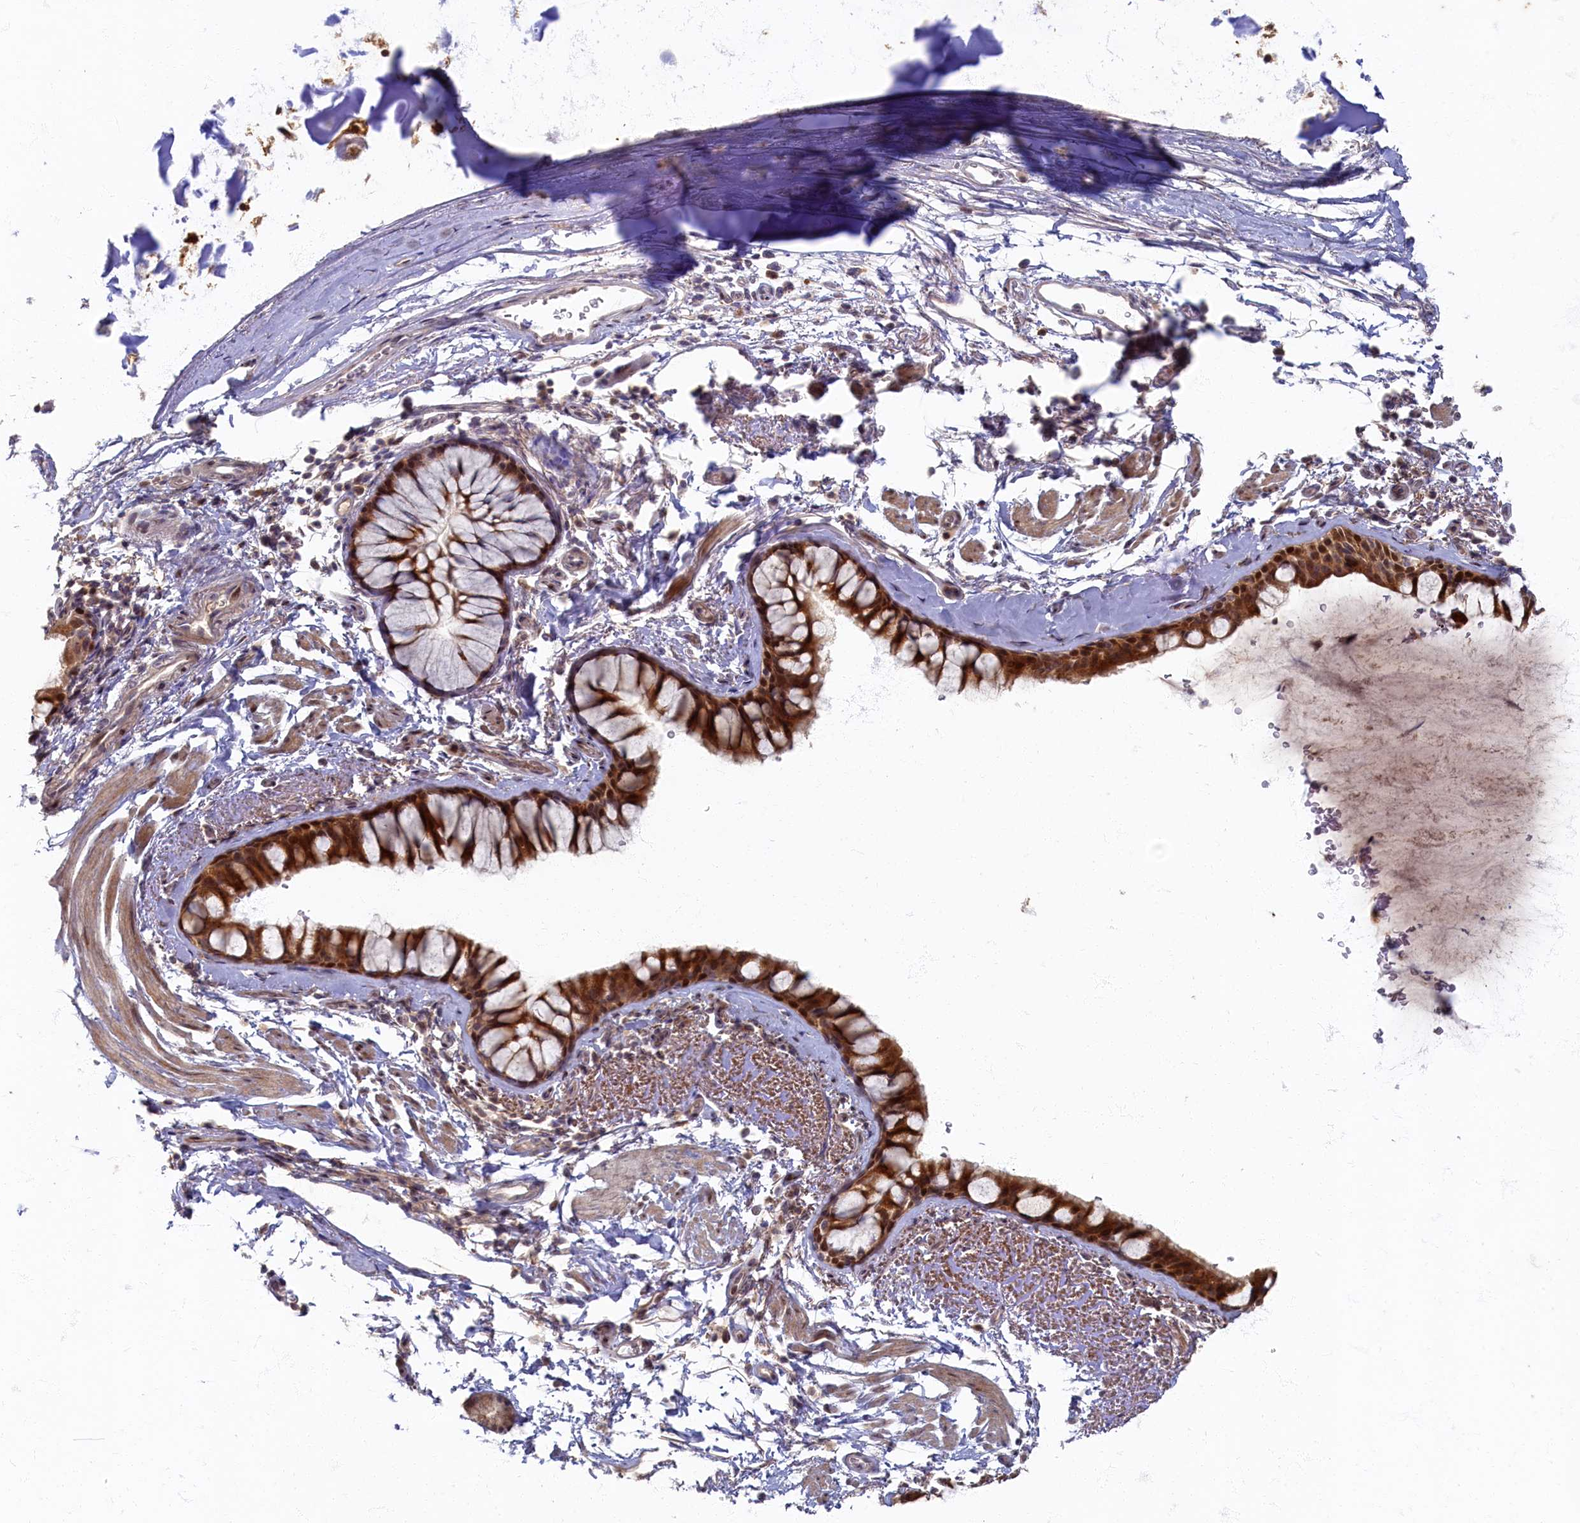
{"staining": {"intensity": "strong", "quantity": ">75%", "location": "cytoplasmic/membranous,nuclear"}, "tissue": "bronchus", "cell_type": "Respiratory epithelial cells", "image_type": "normal", "snomed": [{"axis": "morphology", "description": "Normal tissue, NOS"}, {"axis": "topography", "description": "Bronchus"}], "caption": "This is a photomicrograph of immunohistochemistry staining of unremarkable bronchus, which shows strong positivity in the cytoplasmic/membranous,nuclear of respiratory epithelial cells.", "gene": "HUNK", "patient": {"sex": "male", "age": 65}}